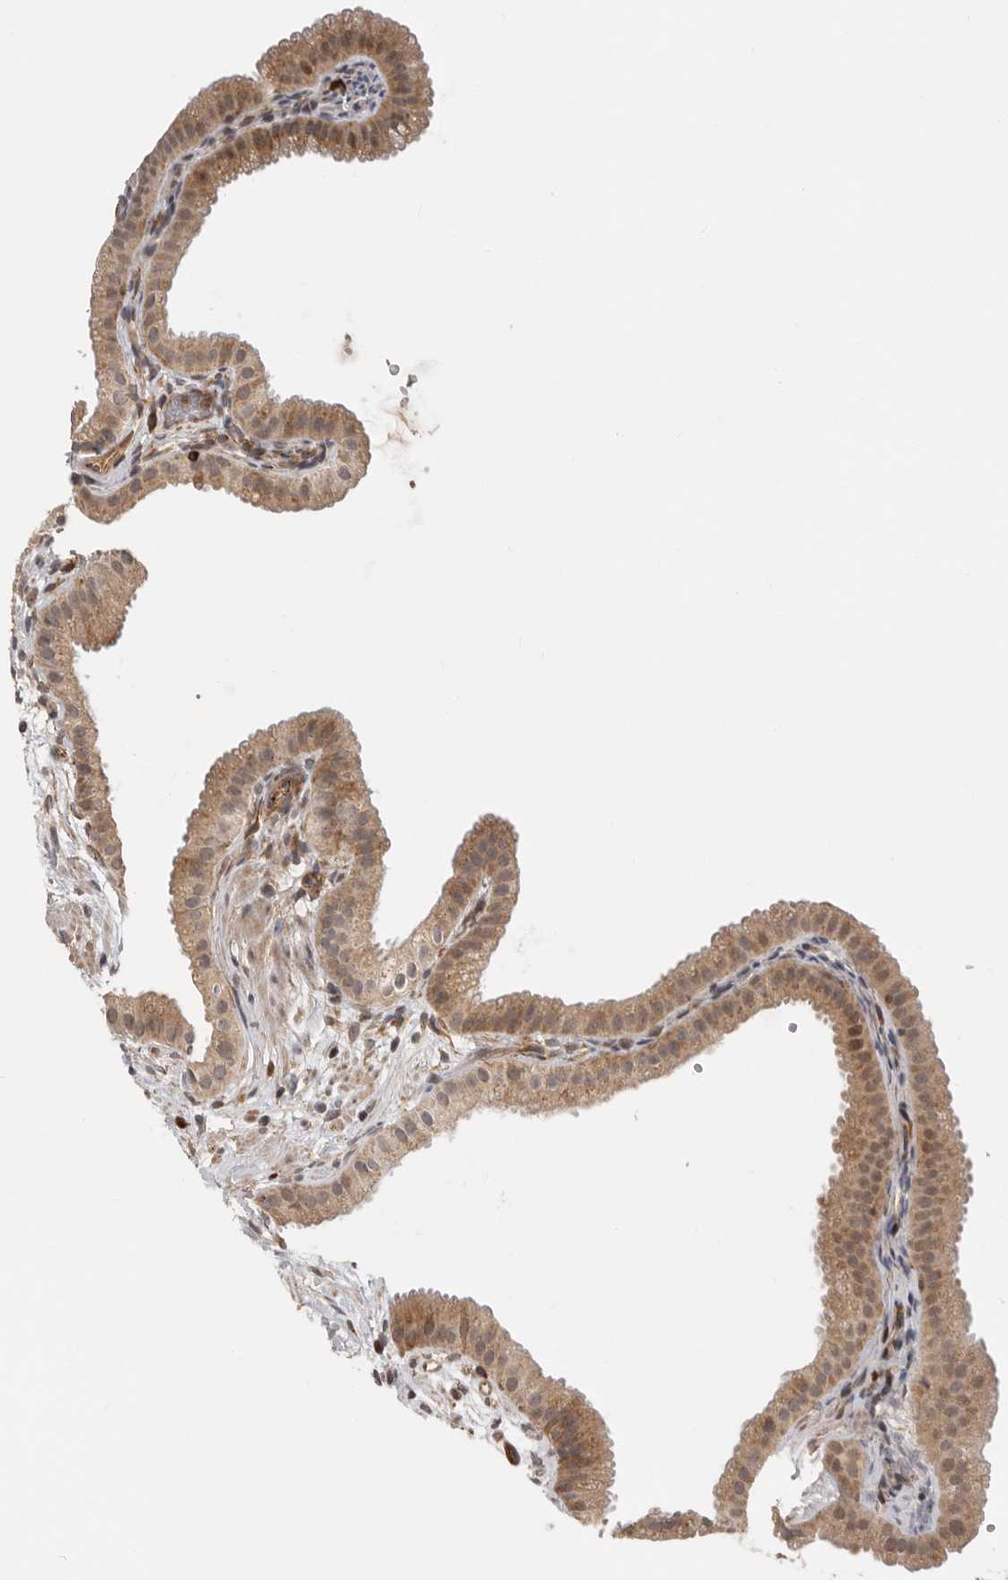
{"staining": {"intensity": "moderate", "quantity": ">75%", "location": "cytoplasmic/membranous,nuclear"}, "tissue": "gallbladder", "cell_type": "Glandular cells", "image_type": "normal", "snomed": [{"axis": "morphology", "description": "Normal tissue, NOS"}, {"axis": "topography", "description": "Gallbladder"}], "caption": "A photomicrograph showing moderate cytoplasmic/membranous,nuclear expression in about >75% of glandular cells in unremarkable gallbladder, as visualized by brown immunohistochemical staining.", "gene": "RNF157", "patient": {"sex": "female", "age": 64}}